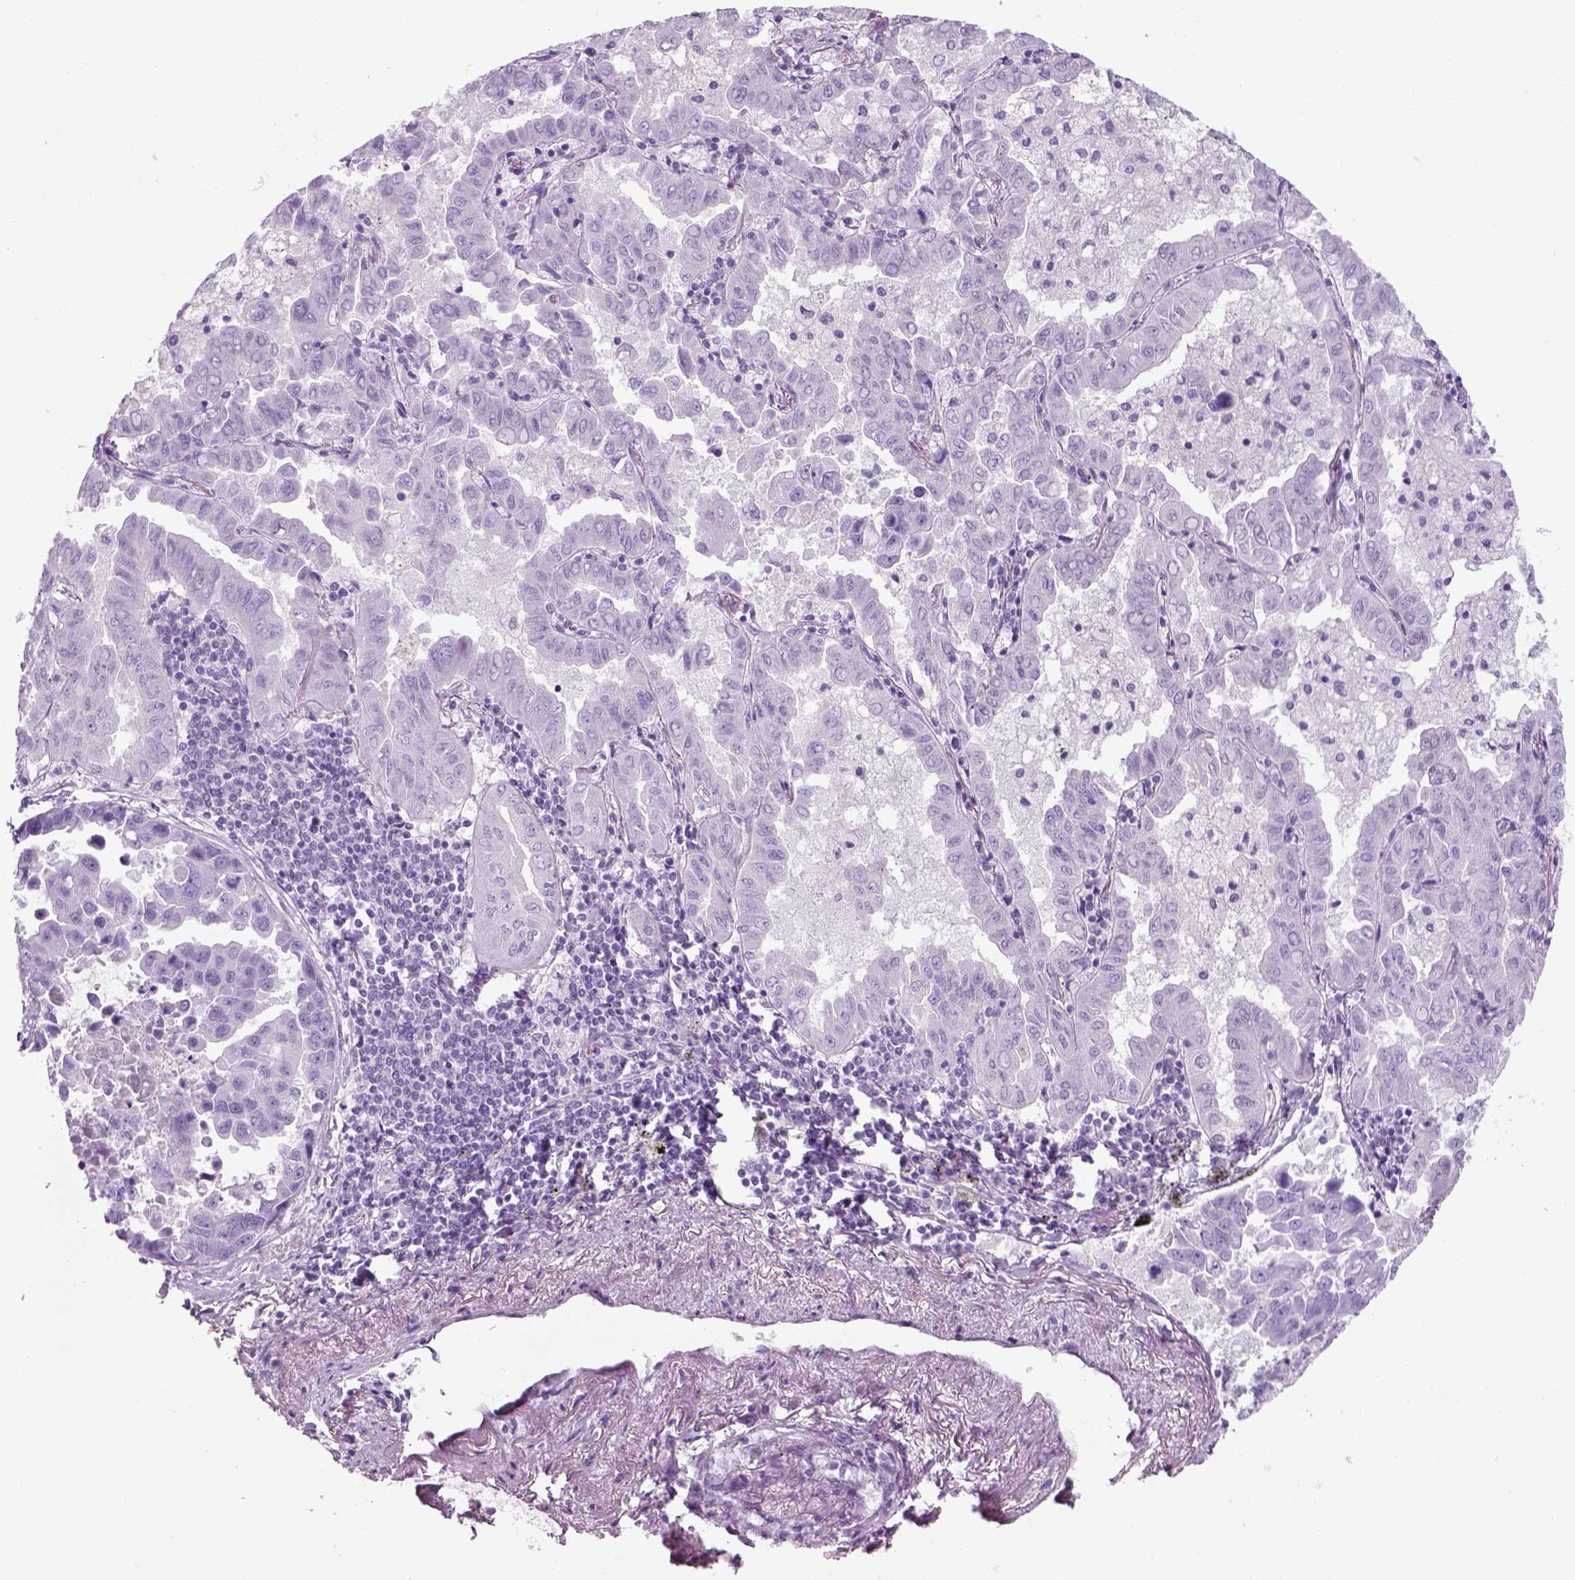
{"staining": {"intensity": "negative", "quantity": "none", "location": "none"}, "tissue": "lung cancer", "cell_type": "Tumor cells", "image_type": "cancer", "snomed": [{"axis": "morphology", "description": "Adenocarcinoma, NOS"}, {"axis": "topography", "description": "Lung"}], "caption": "A micrograph of human adenocarcinoma (lung) is negative for staining in tumor cells. (Stains: DAB (3,3'-diaminobenzidine) immunohistochemistry with hematoxylin counter stain, Microscopy: brightfield microscopy at high magnification).", "gene": "SLC12A5", "patient": {"sex": "male", "age": 64}}